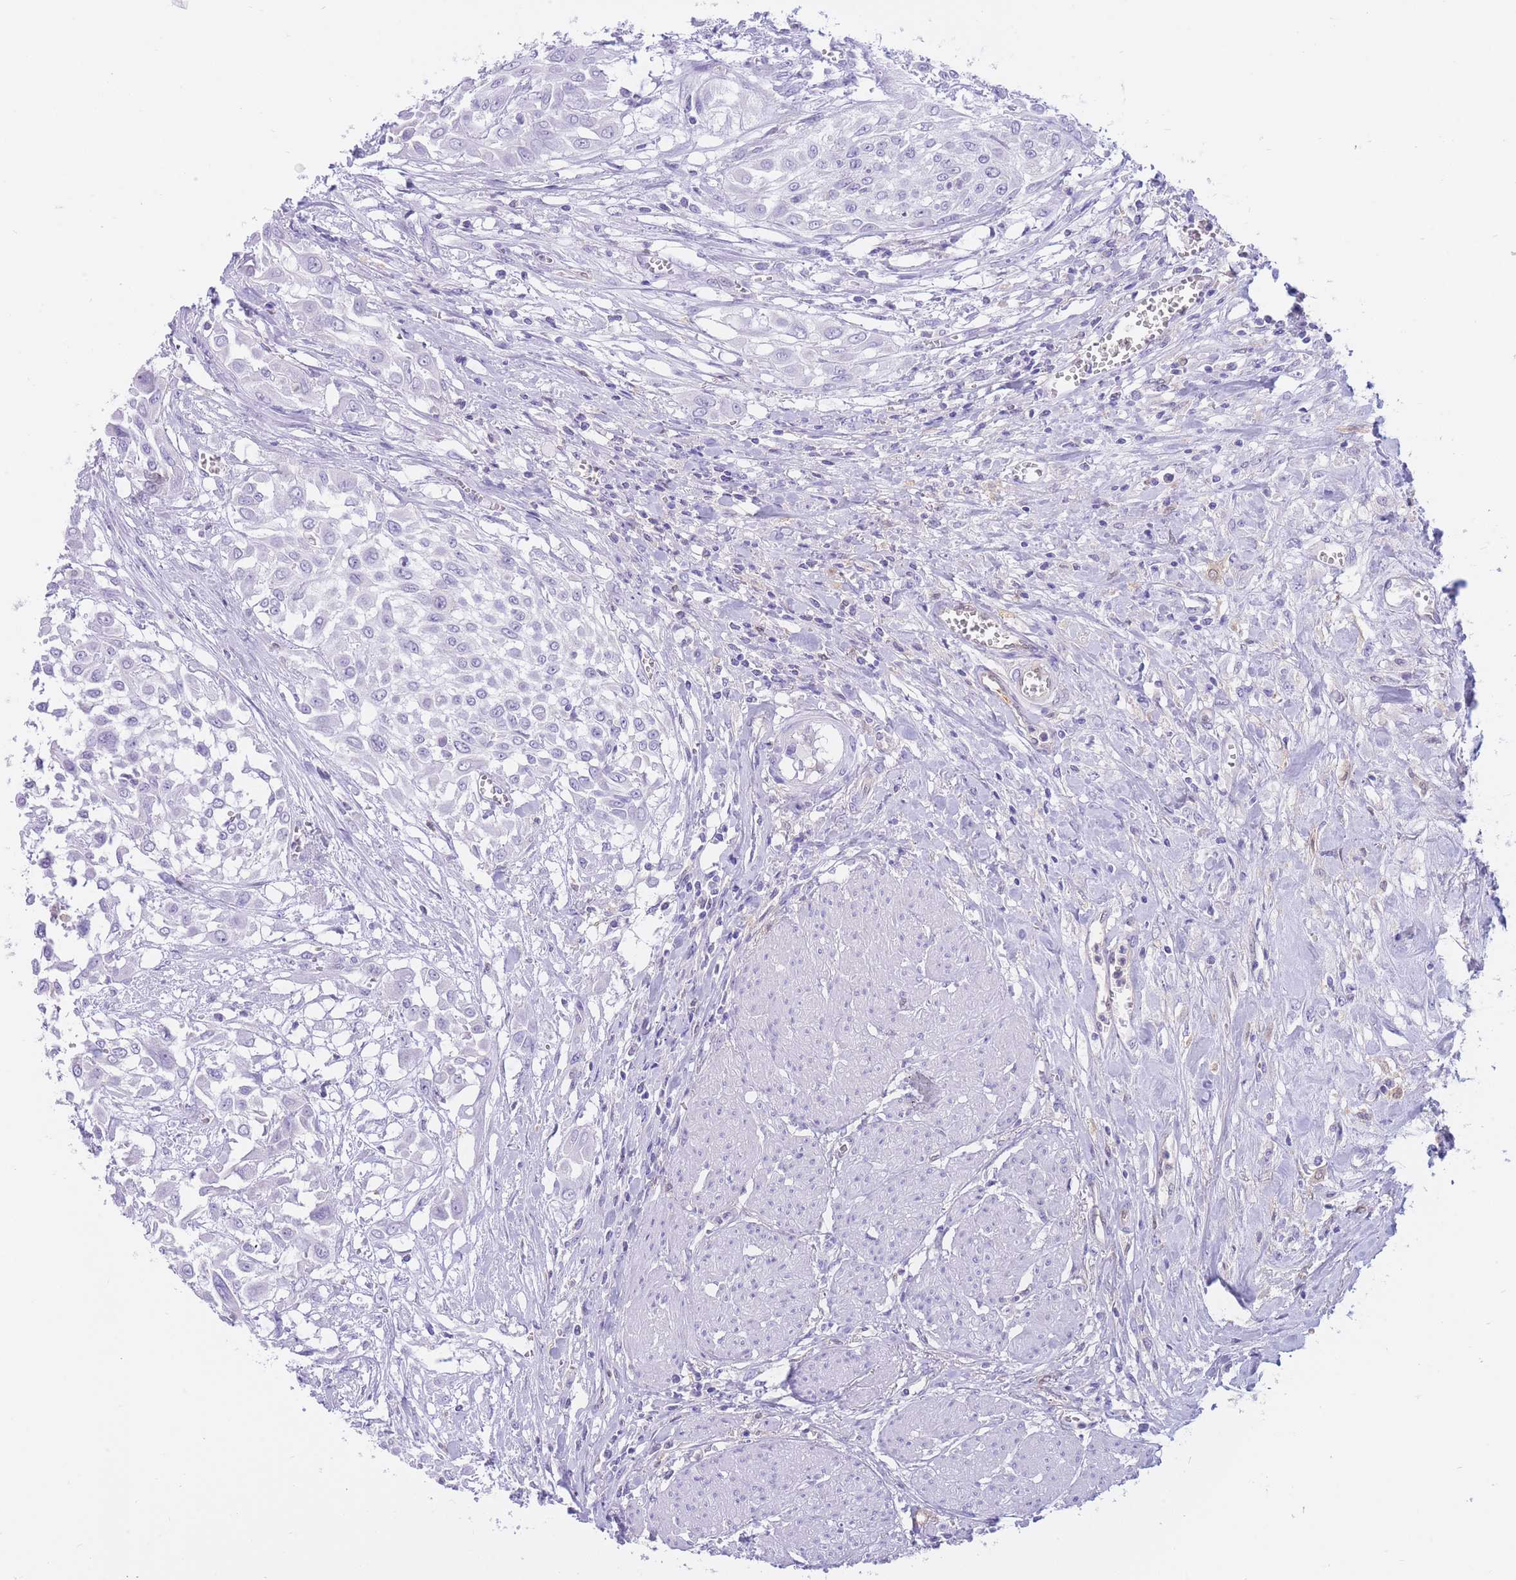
{"staining": {"intensity": "negative", "quantity": "none", "location": "none"}, "tissue": "urothelial cancer", "cell_type": "Tumor cells", "image_type": "cancer", "snomed": [{"axis": "morphology", "description": "Urothelial carcinoma, High grade"}, {"axis": "topography", "description": "Urinary bladder"}], "caption": "Tumor cells show no significant expression in high-grade urothelial carcinoma.", "gene": "SULT1A1", "patient": {"sex": "male", "age": 57}}